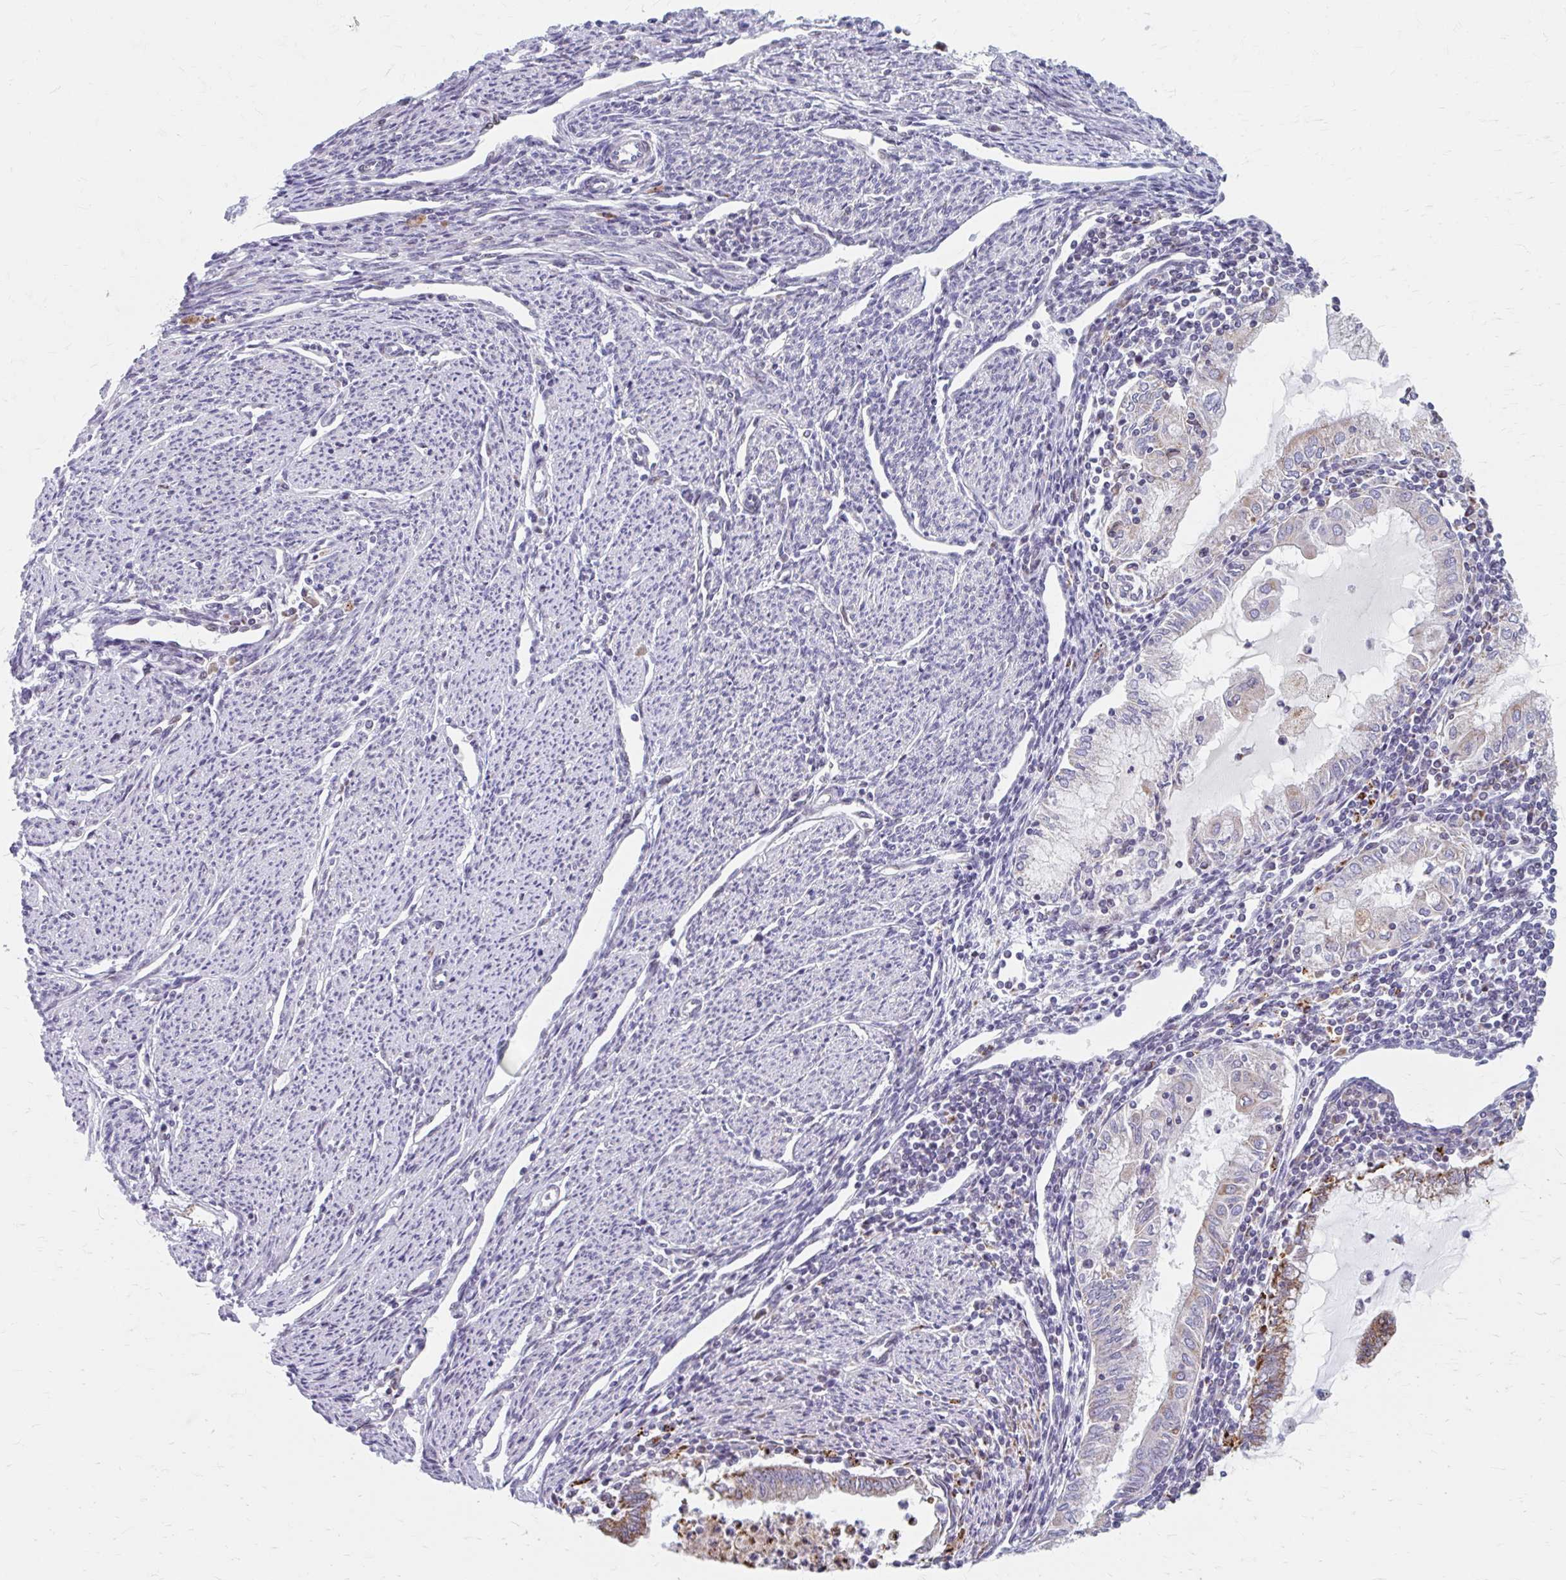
{"staining": {"intensity": "moderate", "quantity": "25%-75%", "location": "cytoplasmic/membranous"}, "tissue": "endometrial cancer", "cell_type": "Tumor cells", "image_type": "cancer", "snomed": [{"axis": "morphology", "description": "Adenocarcinoma, NOS"}, {"axis": "topography", "description": "Endometrium"}], "caption": "Endometrial cancer (adenocarcinoma) stained with immunohistochemistry (IHC) exhibits moderate cytoplasmic/membranous staining in about 25%-75% of tumor cells.", "gene": "BEAN1", "patient": {"sex": "female", "age": 79}}